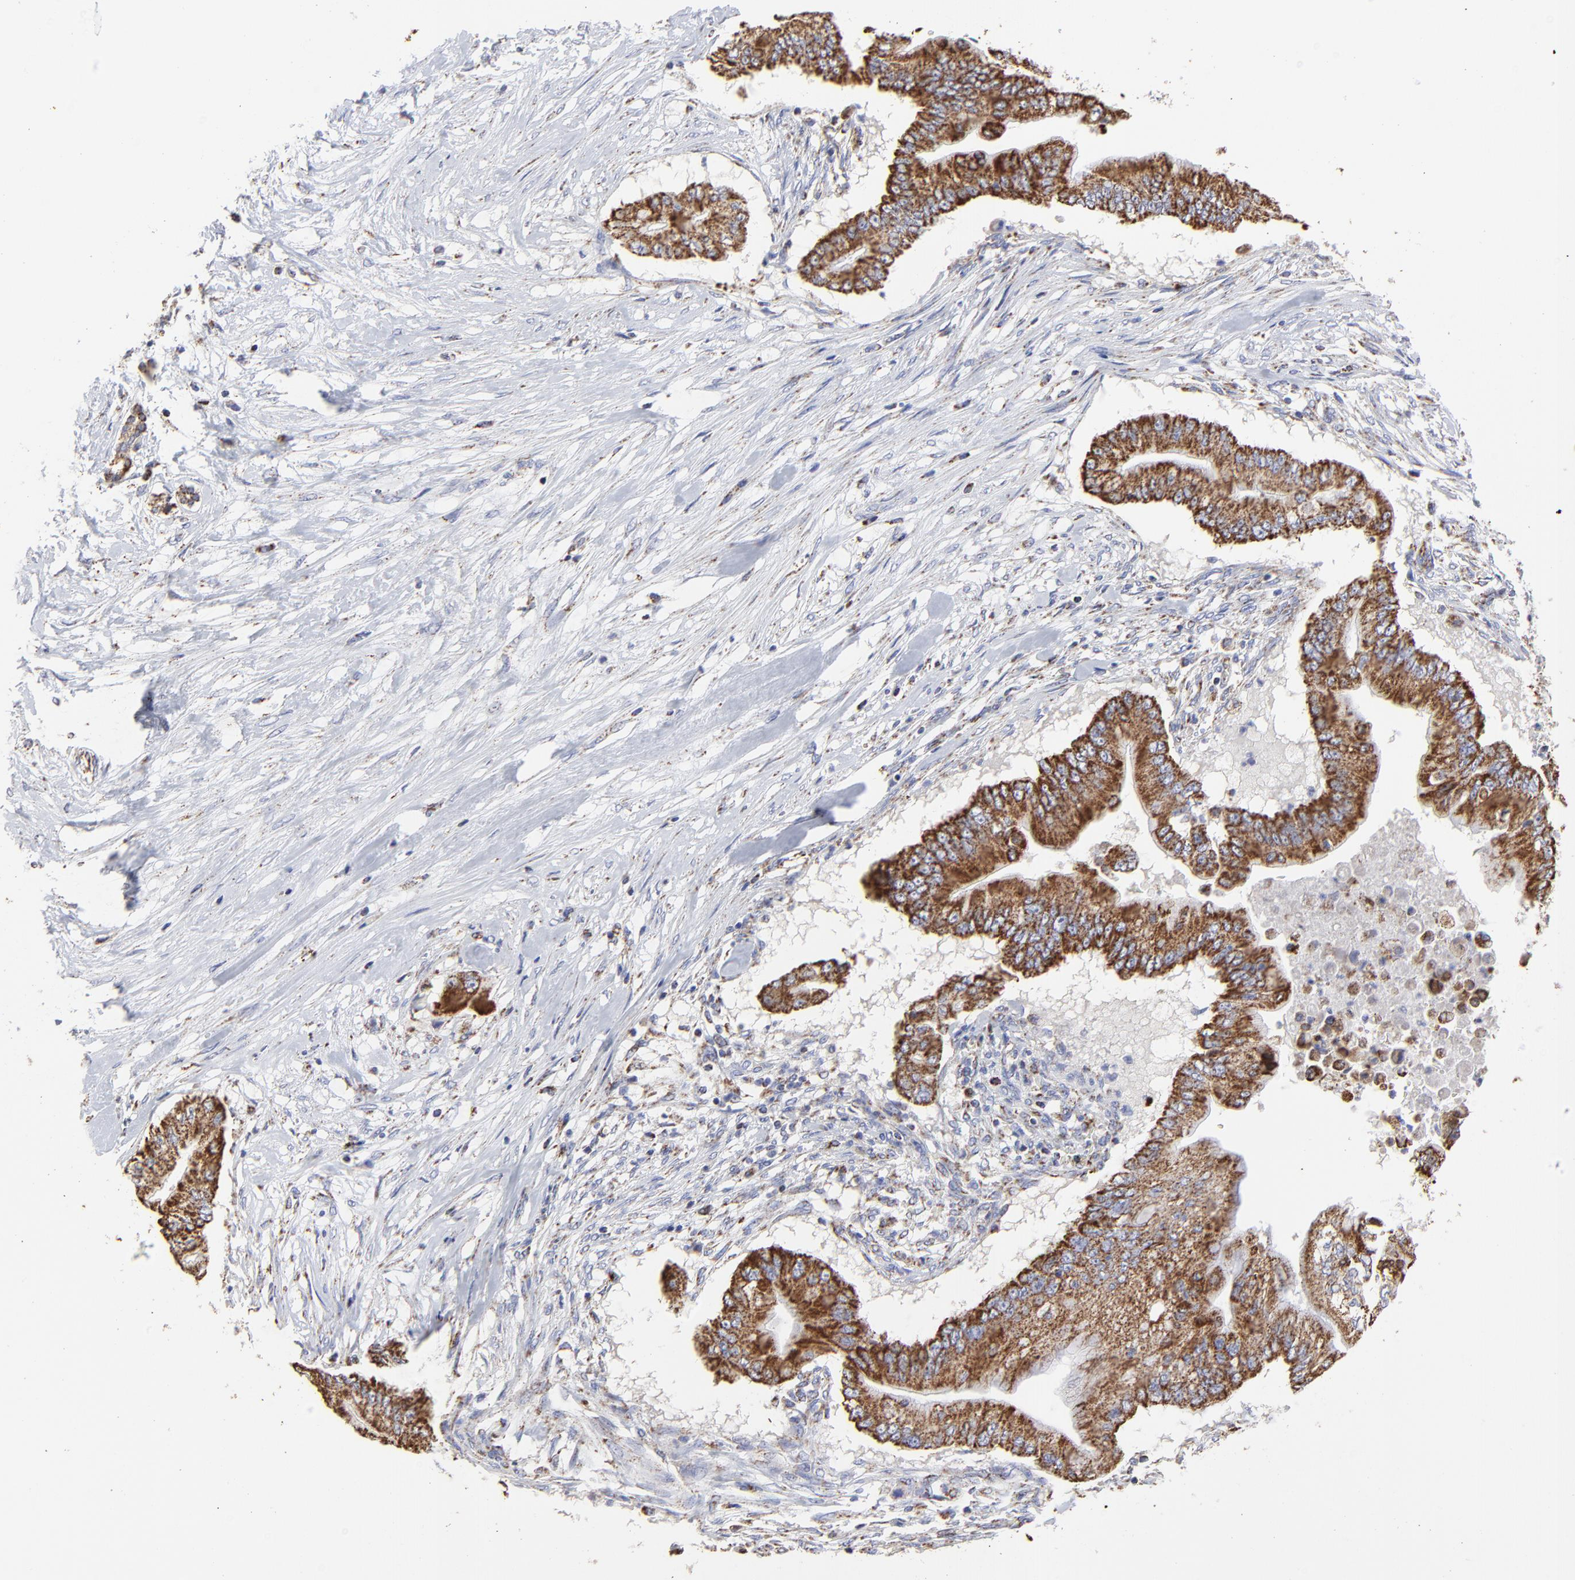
{"staining": {"intensity": "strong", "quantity": ">75%", "location": "cytoplasmic/membranous"}, "tissue": "pancreatic cancer", "cell_type": "Tumor cells", "image_type": "cancer", "snomed": [{"axis": "morphology", "description": "Adenocarcinoma, NOS"}, {"axis": "topography", "description": "Pancreas"}], "caption": "Immunohistochemical staining of human adenocarcinoma (pancreatic) displays strong cytoplasmic/membranous protein expression in about >75% of tumor cells. (DAB IHC, brown staining for protein, blue staining for nuclei).", "gene": "PINK1", "patient": {"sex": "male", "age": 62}}